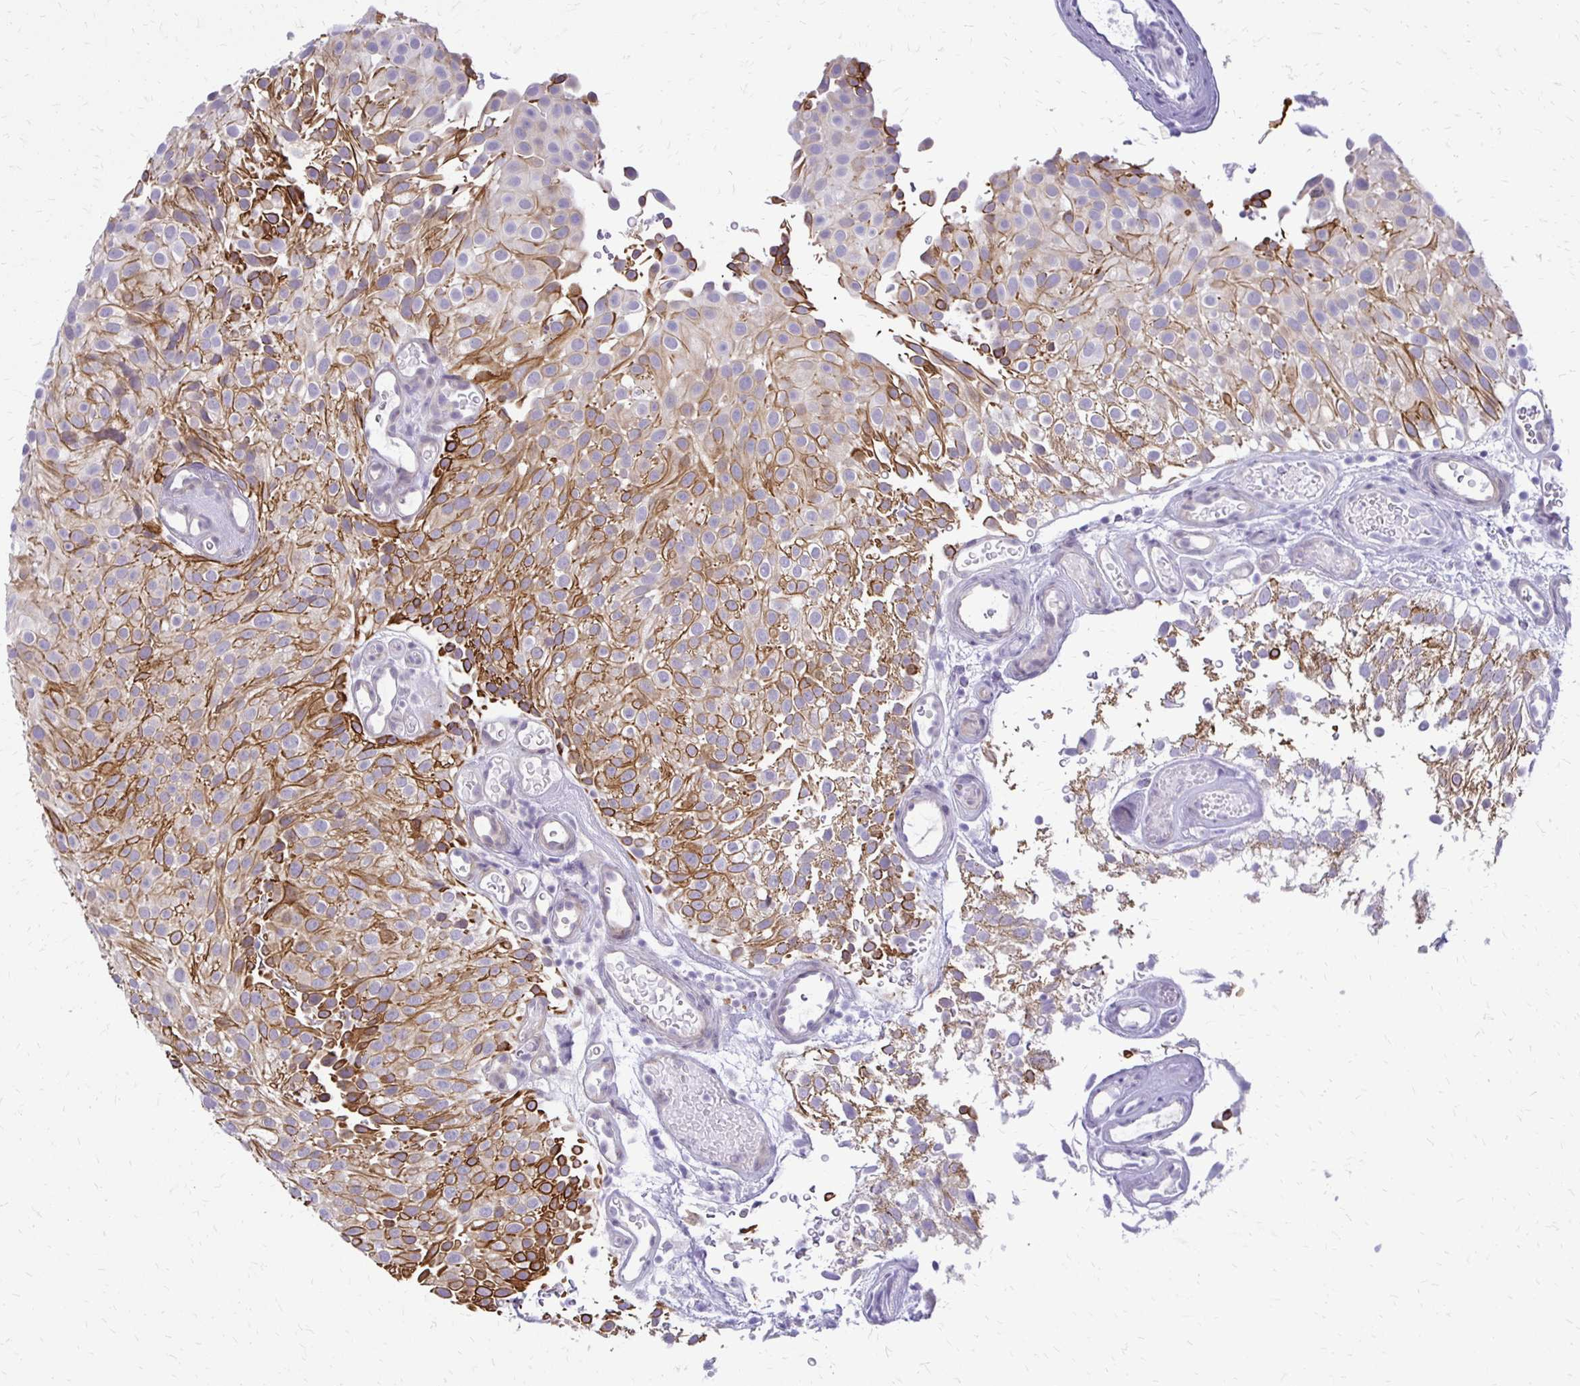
{"staining": {"intensity": "moderate", "quantity": ">75%", "location": "cytoplasmic/membranous"}, "tissue": "urothelial cancer", "cell_type": "Tumor cells", "image_type": "cancer", "snomed": [{"axis": "morphology", "description": "Urothelial carcinoma, Low grade"}, {"axis": "topography", "description": "Urinary bladder"}], "caption": "High-power microscopy captured an immunohistochemistry micrograph of urothelial carcinoma (low-grade), revealing moderate cytoplasmic/membranous staining in about >75% of tumor cells. (Brightfield microscopy of DAB IHC at high magnification).", "gene": "EPYC", "patient": {"sex": "male", "age": 78}}